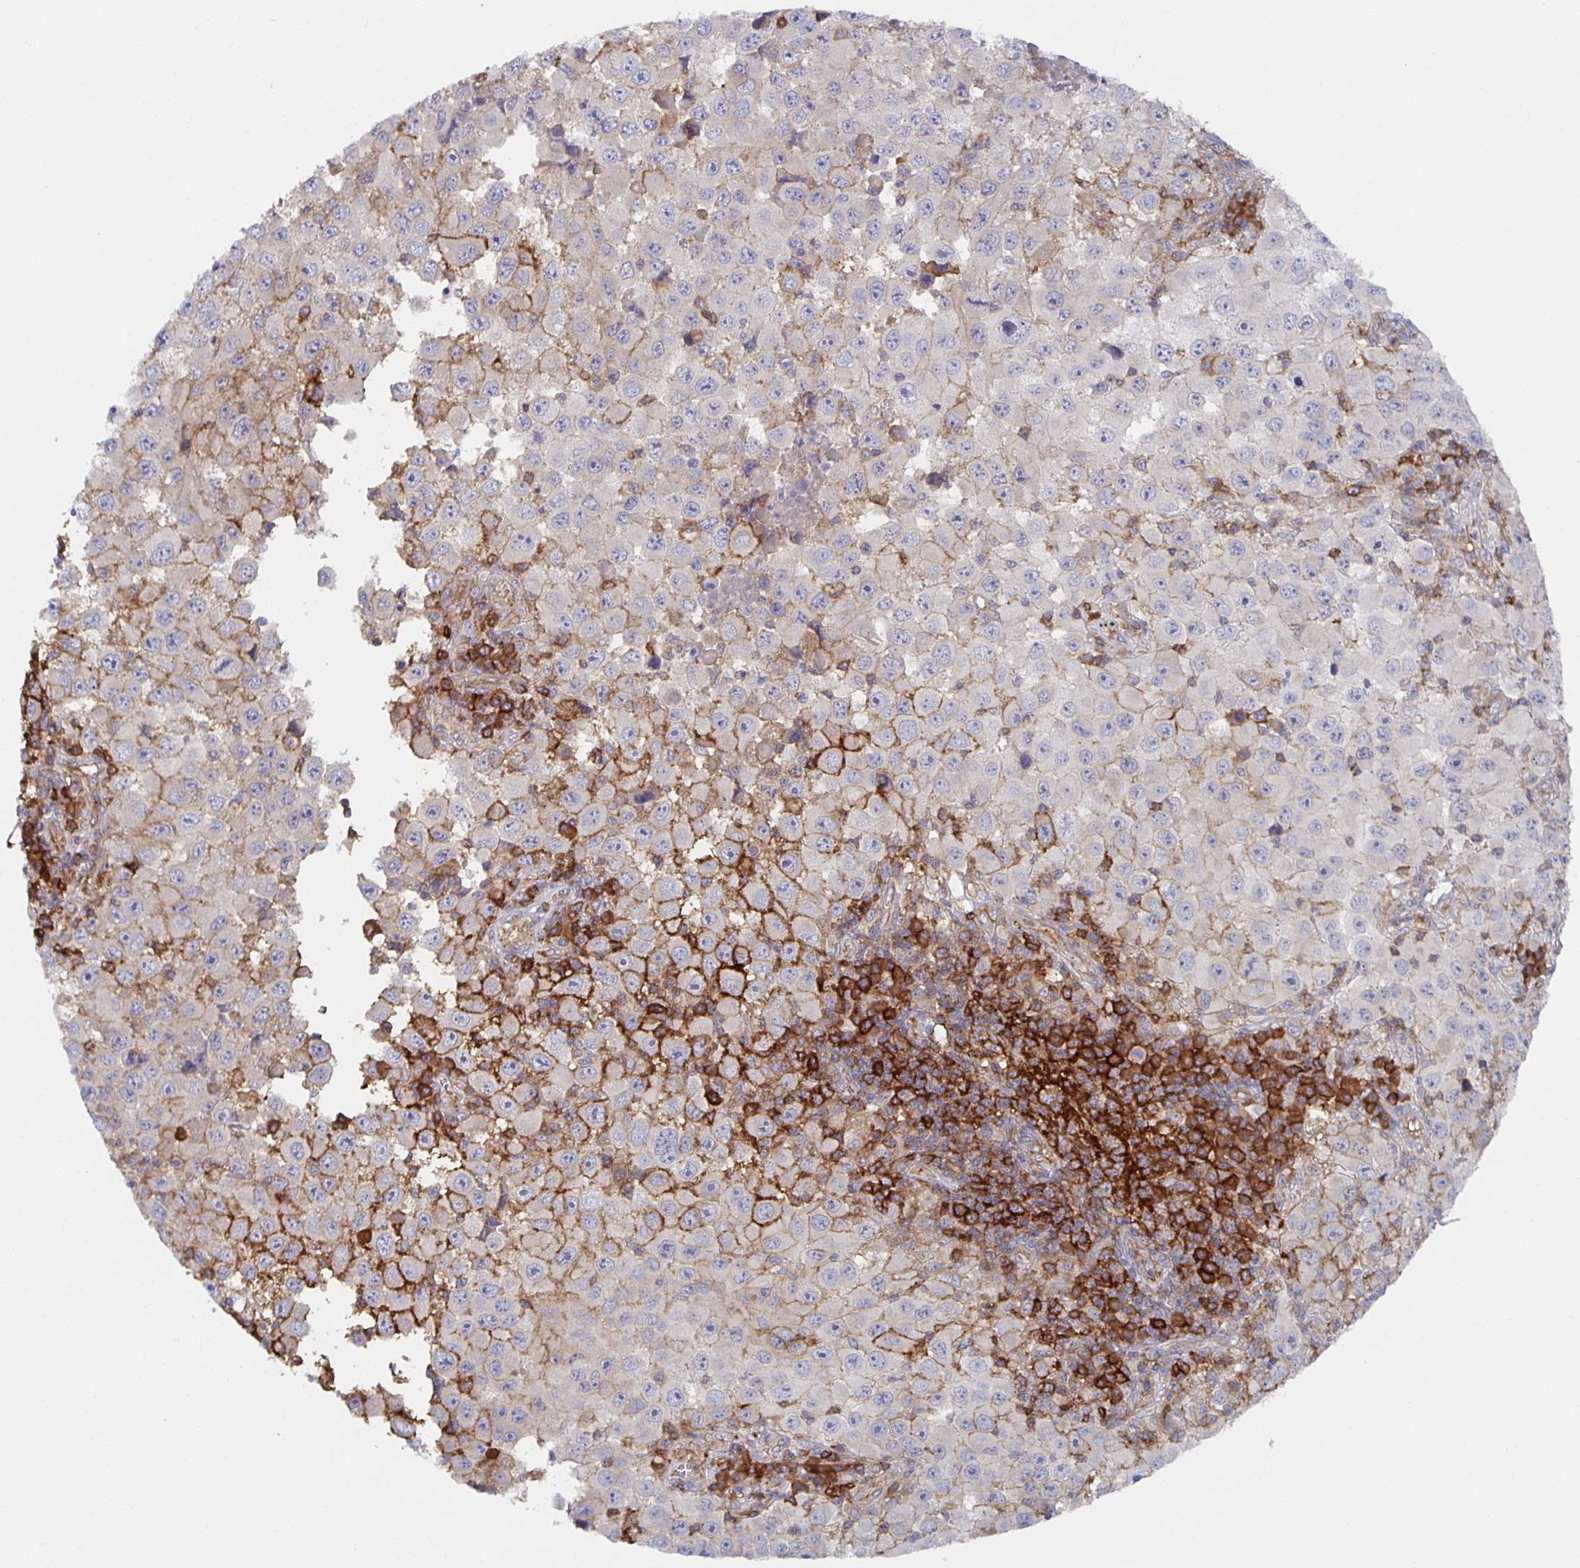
{"staining": {"intensity": "moderate", "quantity": "<25%", "location": "cytoplasmic/membranous"}, "tissue": "melanoma", "cell_type": "Tumor cells", "image_type": "cancer", "snomed": [{"axis": "morphology", "description": "Malignant melanoma, Metastatic site"}, {"axis": "topography", "description": "Lymph node"}], "caption": "Immunohistochemistry (IHC) micrograph of human malignant melanoma (metastatic site) stained for a protein (brown), which exhibits low levels of moderate cytoplasmic/membranous staining in approximately <25% of tumor cells.", "gene": "BAD", "patient": {"sex": "female", "age": 67}}